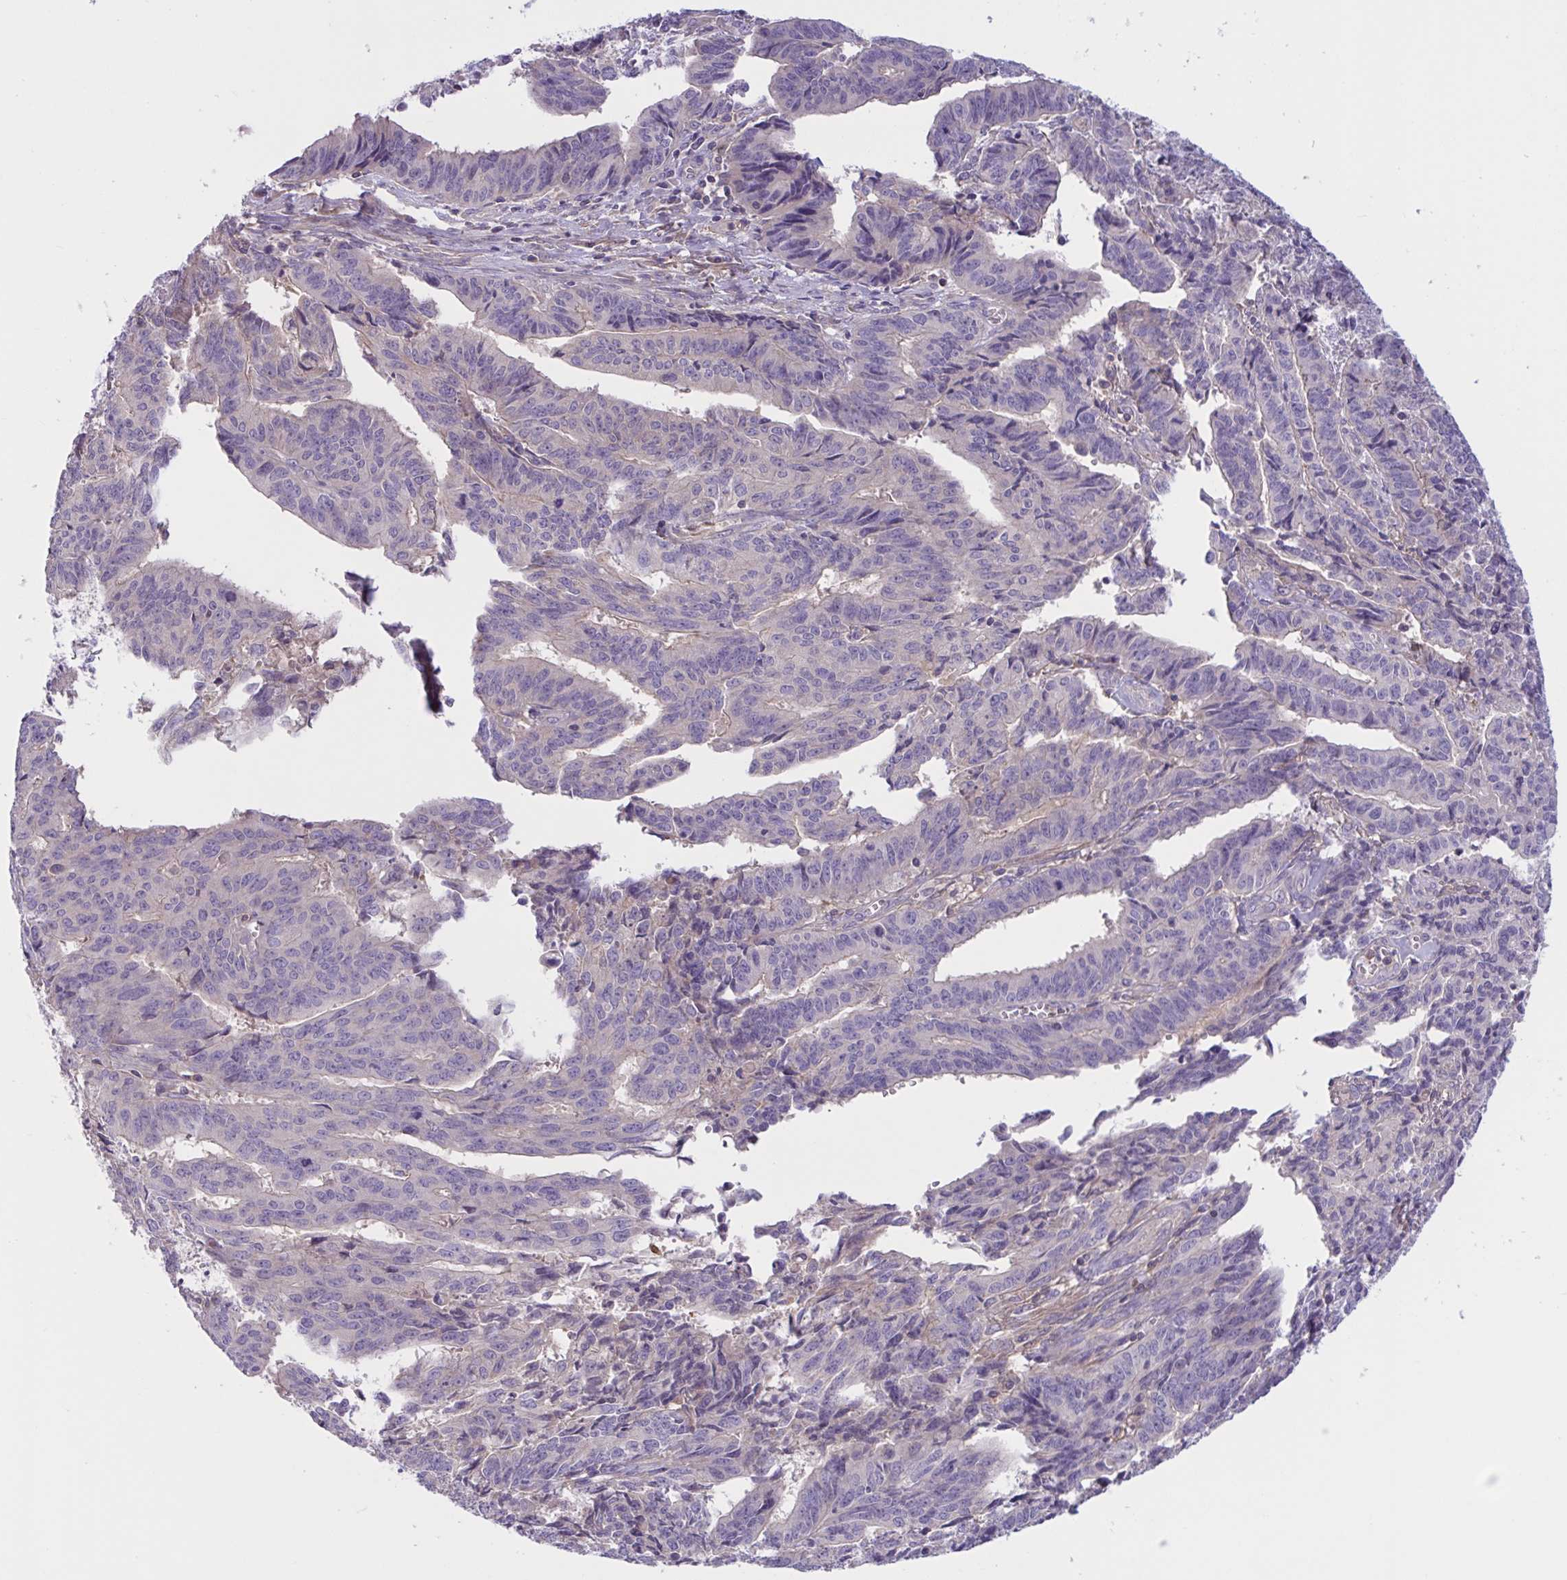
{"staining": {"intensity": "negative", "quantity": "none", "location": "none"}, "tissue": "endometrial cancer", "cell_type": "Tumor cells", "image_type": "cancer", "snomed": [{"axis": "morphology", "description": "Adenocarcinoma, NOS"}, {"axis": "topography", "description": "Endometrium"}], "caption": "DAB immunohistochemical staining of endometrial cancer exhibits no significant staining in tumor cells. Brightfield microscopy of immunohistochemistry stained with DAB (brown) and hematoxylin (blue), captured at high magnification.", "gene": "WNT9B", "patient": {"sex": "female", "age": 65}}